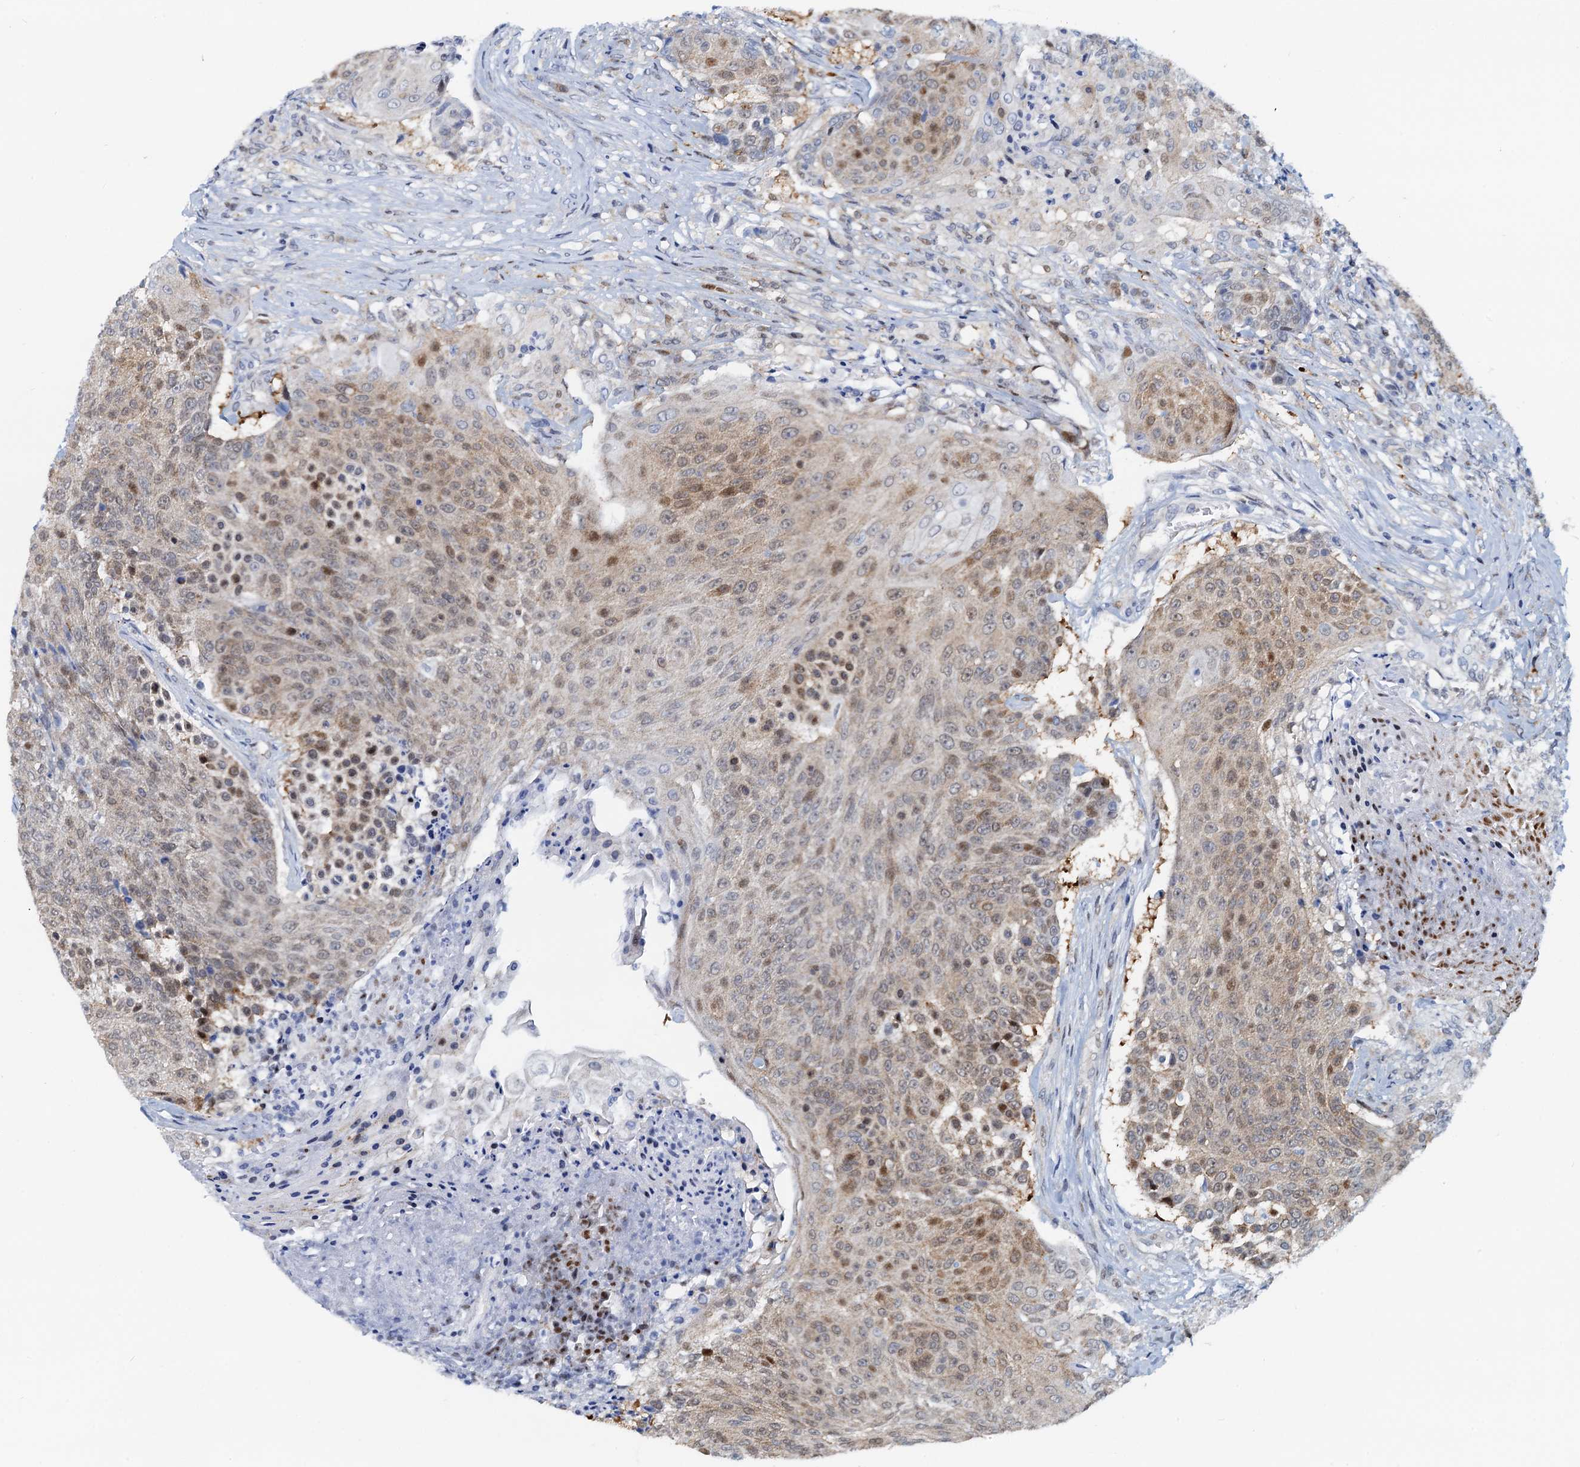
{"staining": {"intensity": "weak", "quantity": "<25%", "location": "nuclear"}, "tissue": "urothelial cancer", "cell_type": "Tumor cells", "image_type": "cancer", "snomed": [{"axis": "morphology", "description": "Urothelial carcinoma, High grade"}, {"axis": "topography", "description": "Urinary bladder"}], "caption": "Urothelial cancer was stained to show a protein in brown. There is no significant staining in tumor cells.", "gene": "PTGES3", "patient": {"sex": "female", "age": 63}}